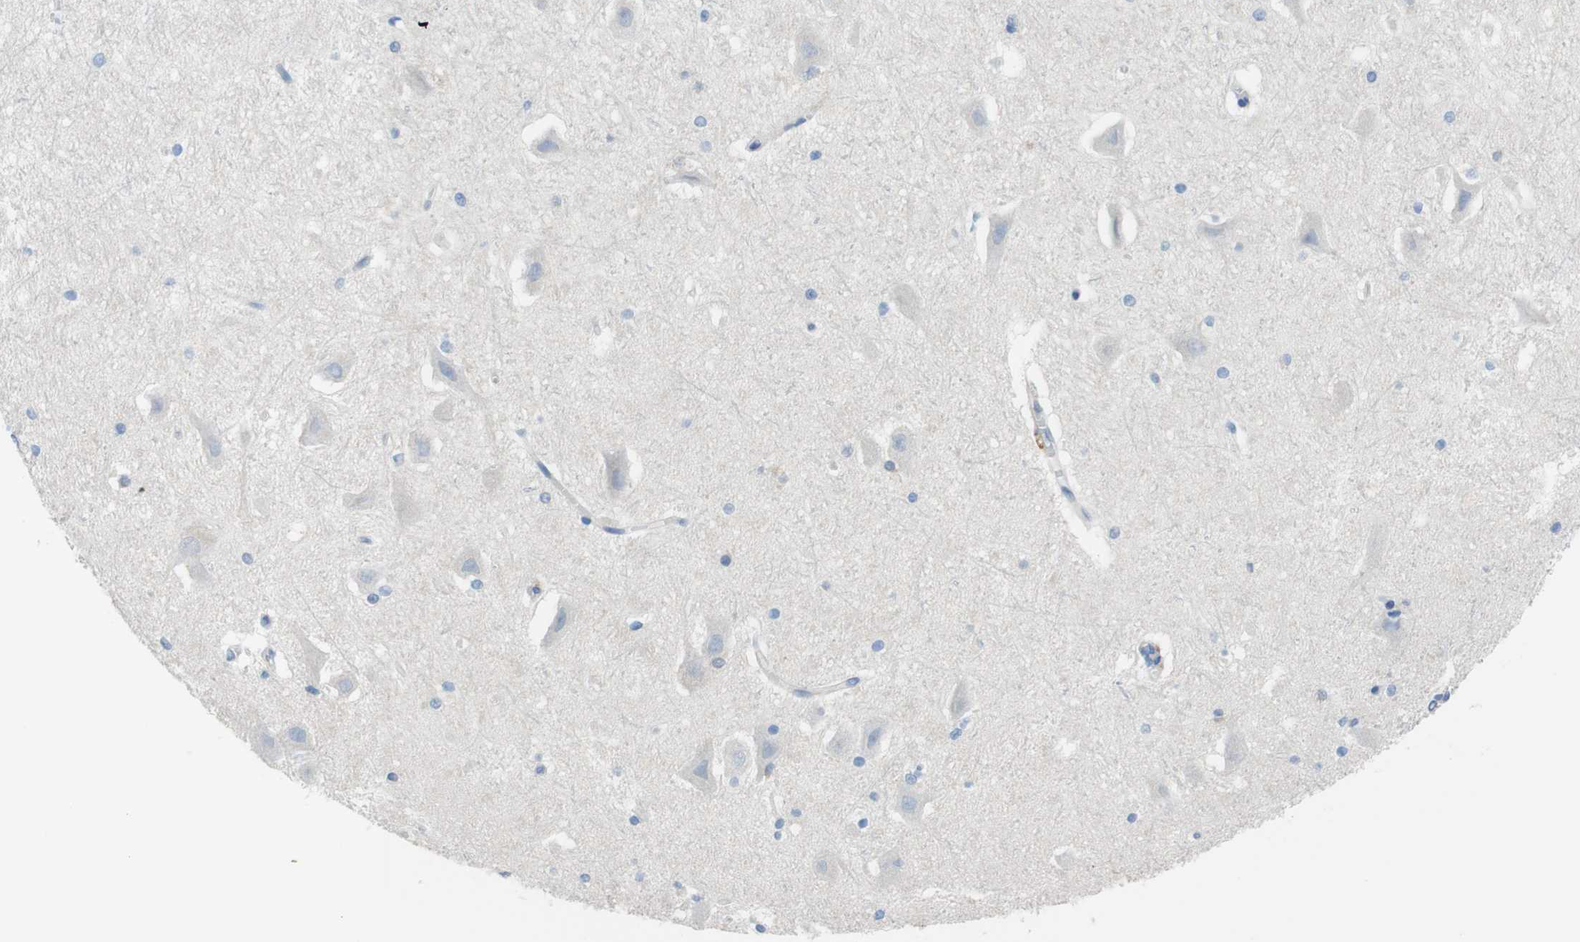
{"staining": {"intensity": "negative", "quantity": "none", "location": "none"}, "tissue": "hippocampus", "cell_type": "Glial cells", "image_type": "normal", "snomed": [{"axis": "morphology", "description": "Normal tissue, NOS"}, {"axis": "topography", "description": "Hippocampus"}], "caption": "The micrograph displays no staining of glial cells in normal hippocampus. The staining was performed using DAB (3,3'-diaminobenzidine) to visualize the protein expression in brown, while the nuclei were stained in blue with hematoxylin (Magnification: 20x).", "gene": "CLMN", "patient": {"sex": "female", "age": 19}}